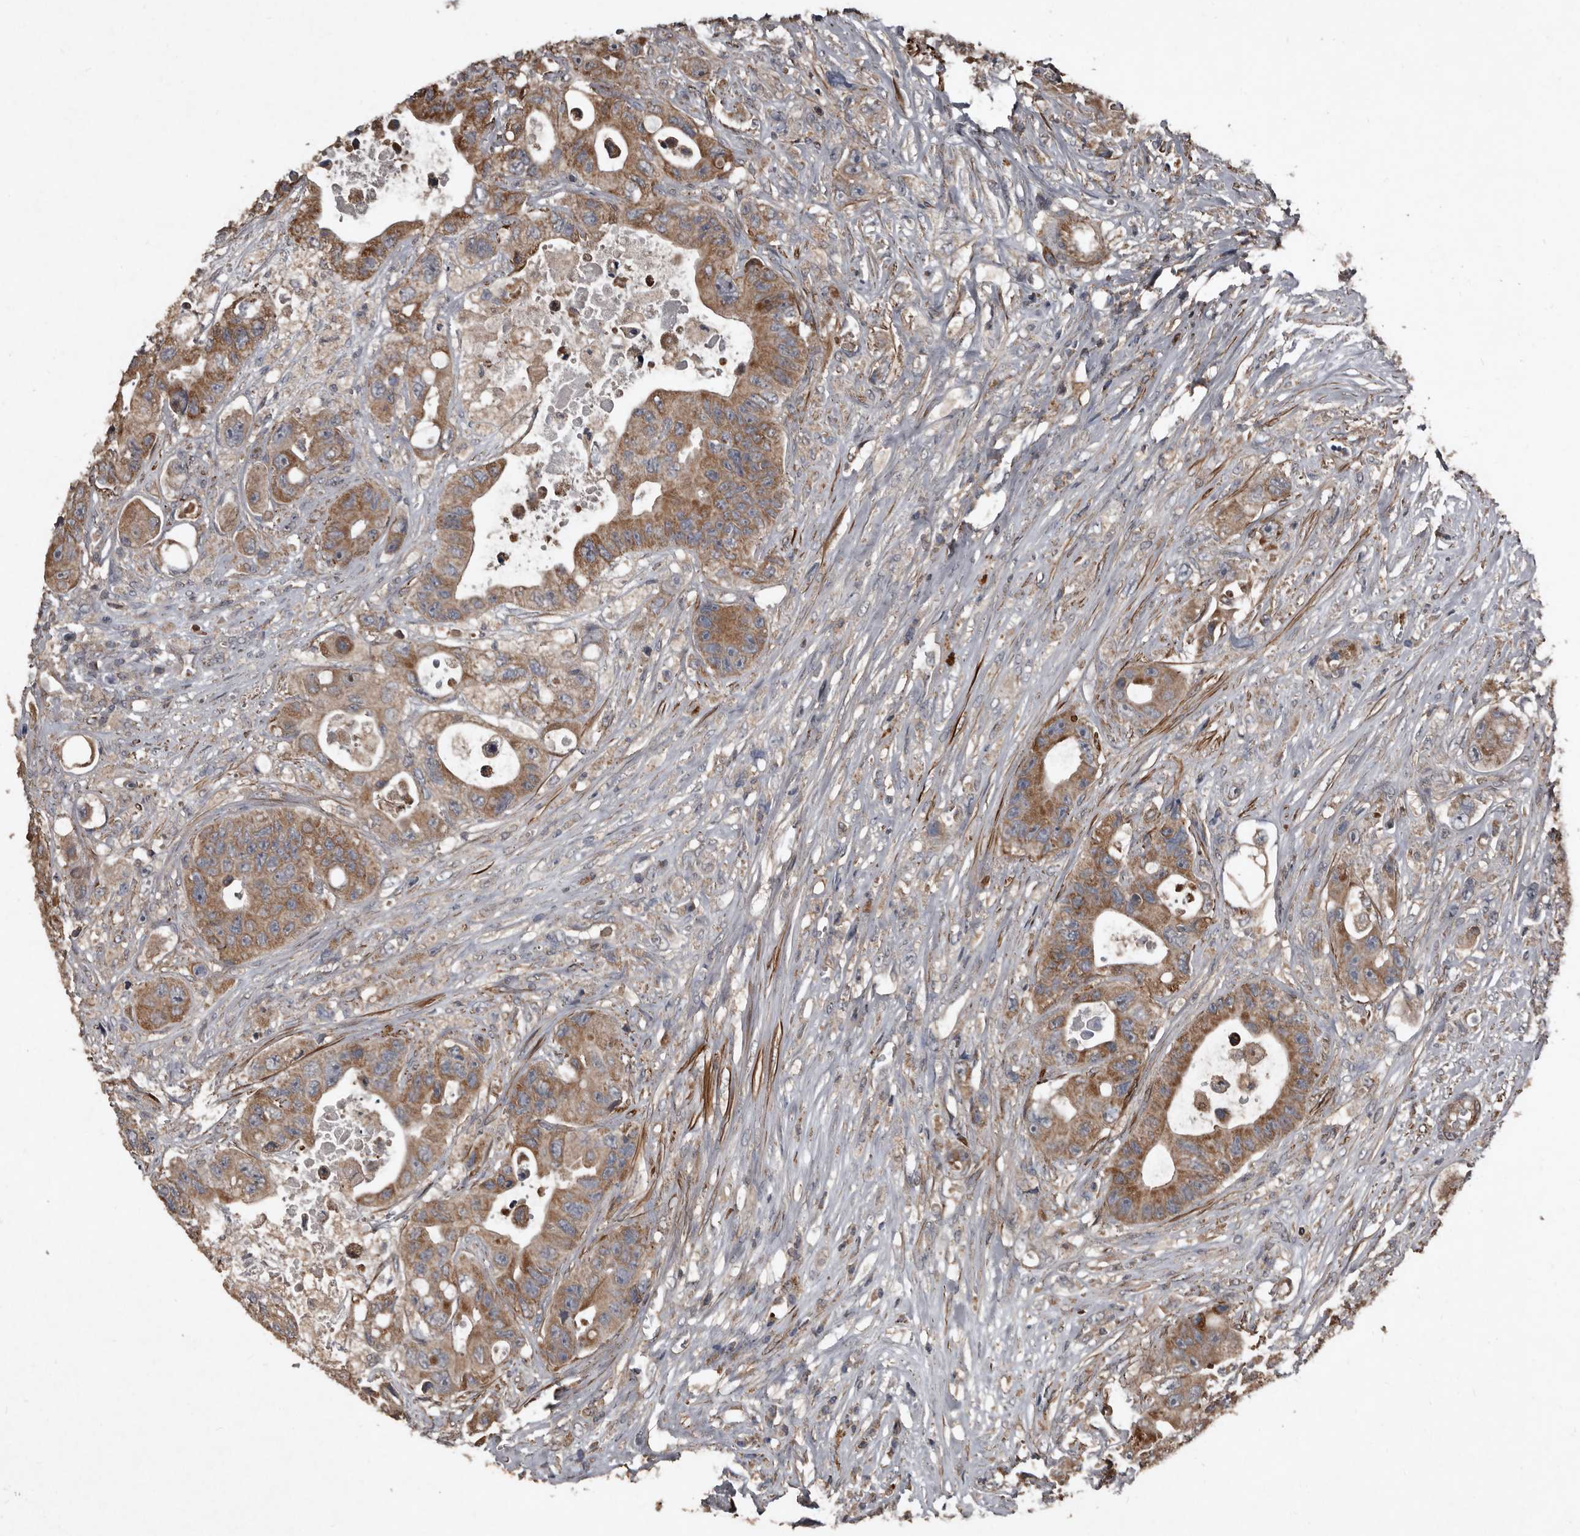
{"staining": {"intensity": "moderate", "quantity": ">75%", "location": "cytoplasmic/membranous"}, "tissue": "colorectal cancer", "cell_type": "Tumor cells", "image_type": "cancer", "snomed": [{"axis": "morphology", "description": "Adenocarcinoma, NOS"}, {"axis": "topography", "description": "Colon"}], "caption": "Immunohistochemical staining of adenocarcinoma (colorectal) displays medium levels of moderate cytoplasmic/membranous protein staining in about >75% of tumor cells. (DAB (3,3'-diaminobenzidine) IHC, brown staining for protein, blue staining for nuclei).", "gene": "GREB1", "patient": {"sex": "female", "age": 46}}